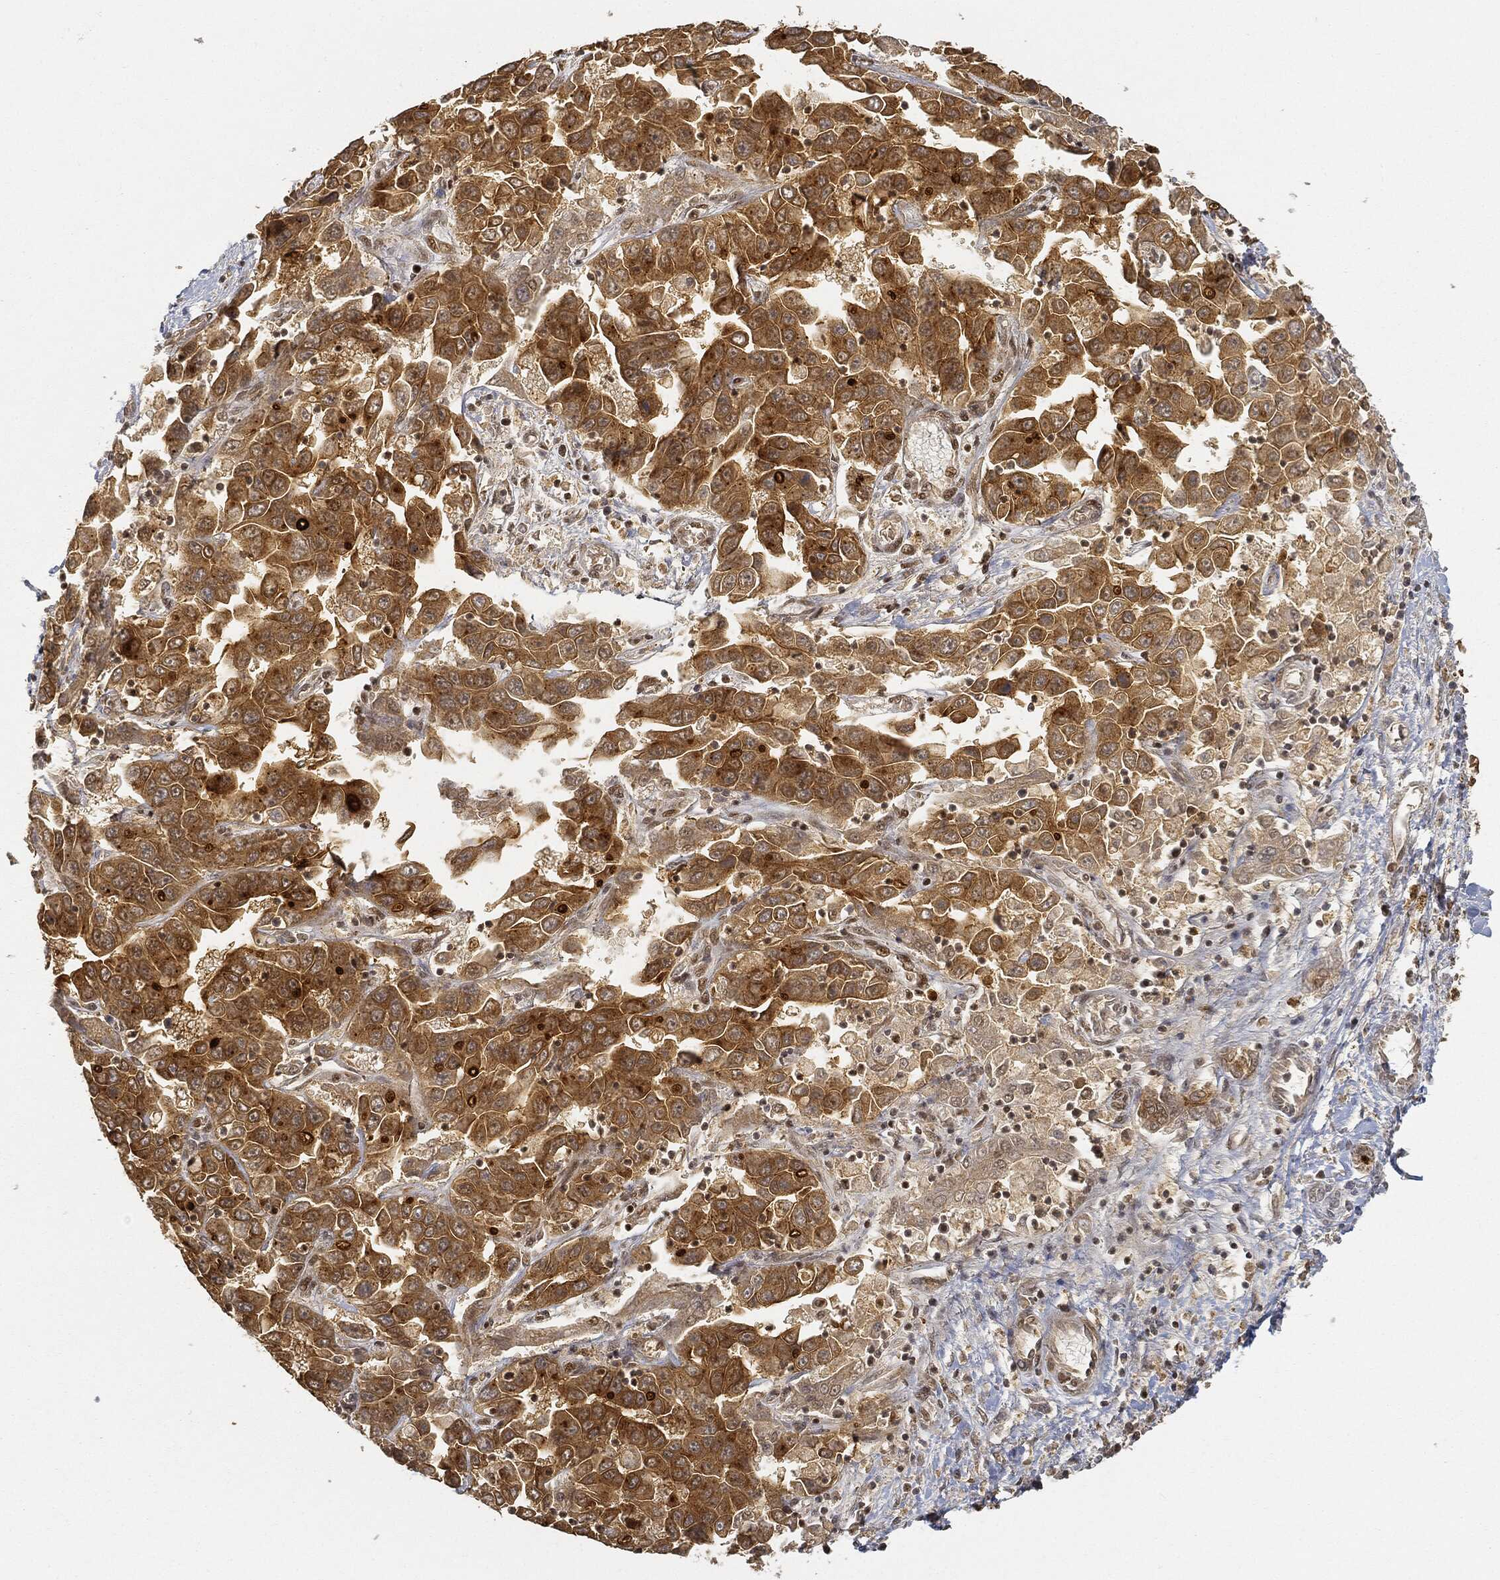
{"staining": {"intensity": "strong", "quantity": "25%-75%", "location": "cytoplasmic/membranous"}, "tissue": "liver cancer", "cell_type": "Tumor cells", "image_type": "cancer", "snomed": [{"axis": "morphology", "description": "Cholangiocarcinoma"}, {"axis": "topography", "description": "Liver"}], "caption": "Immunohistochemical staining of cholangiocarcinoma (liver) displays high levels of strong cytoplasmic/membranous protein expression in about 25%-75% of tumor cells.", "gene": "CIB1", "patient": {"sex": "female", "age": 52}}